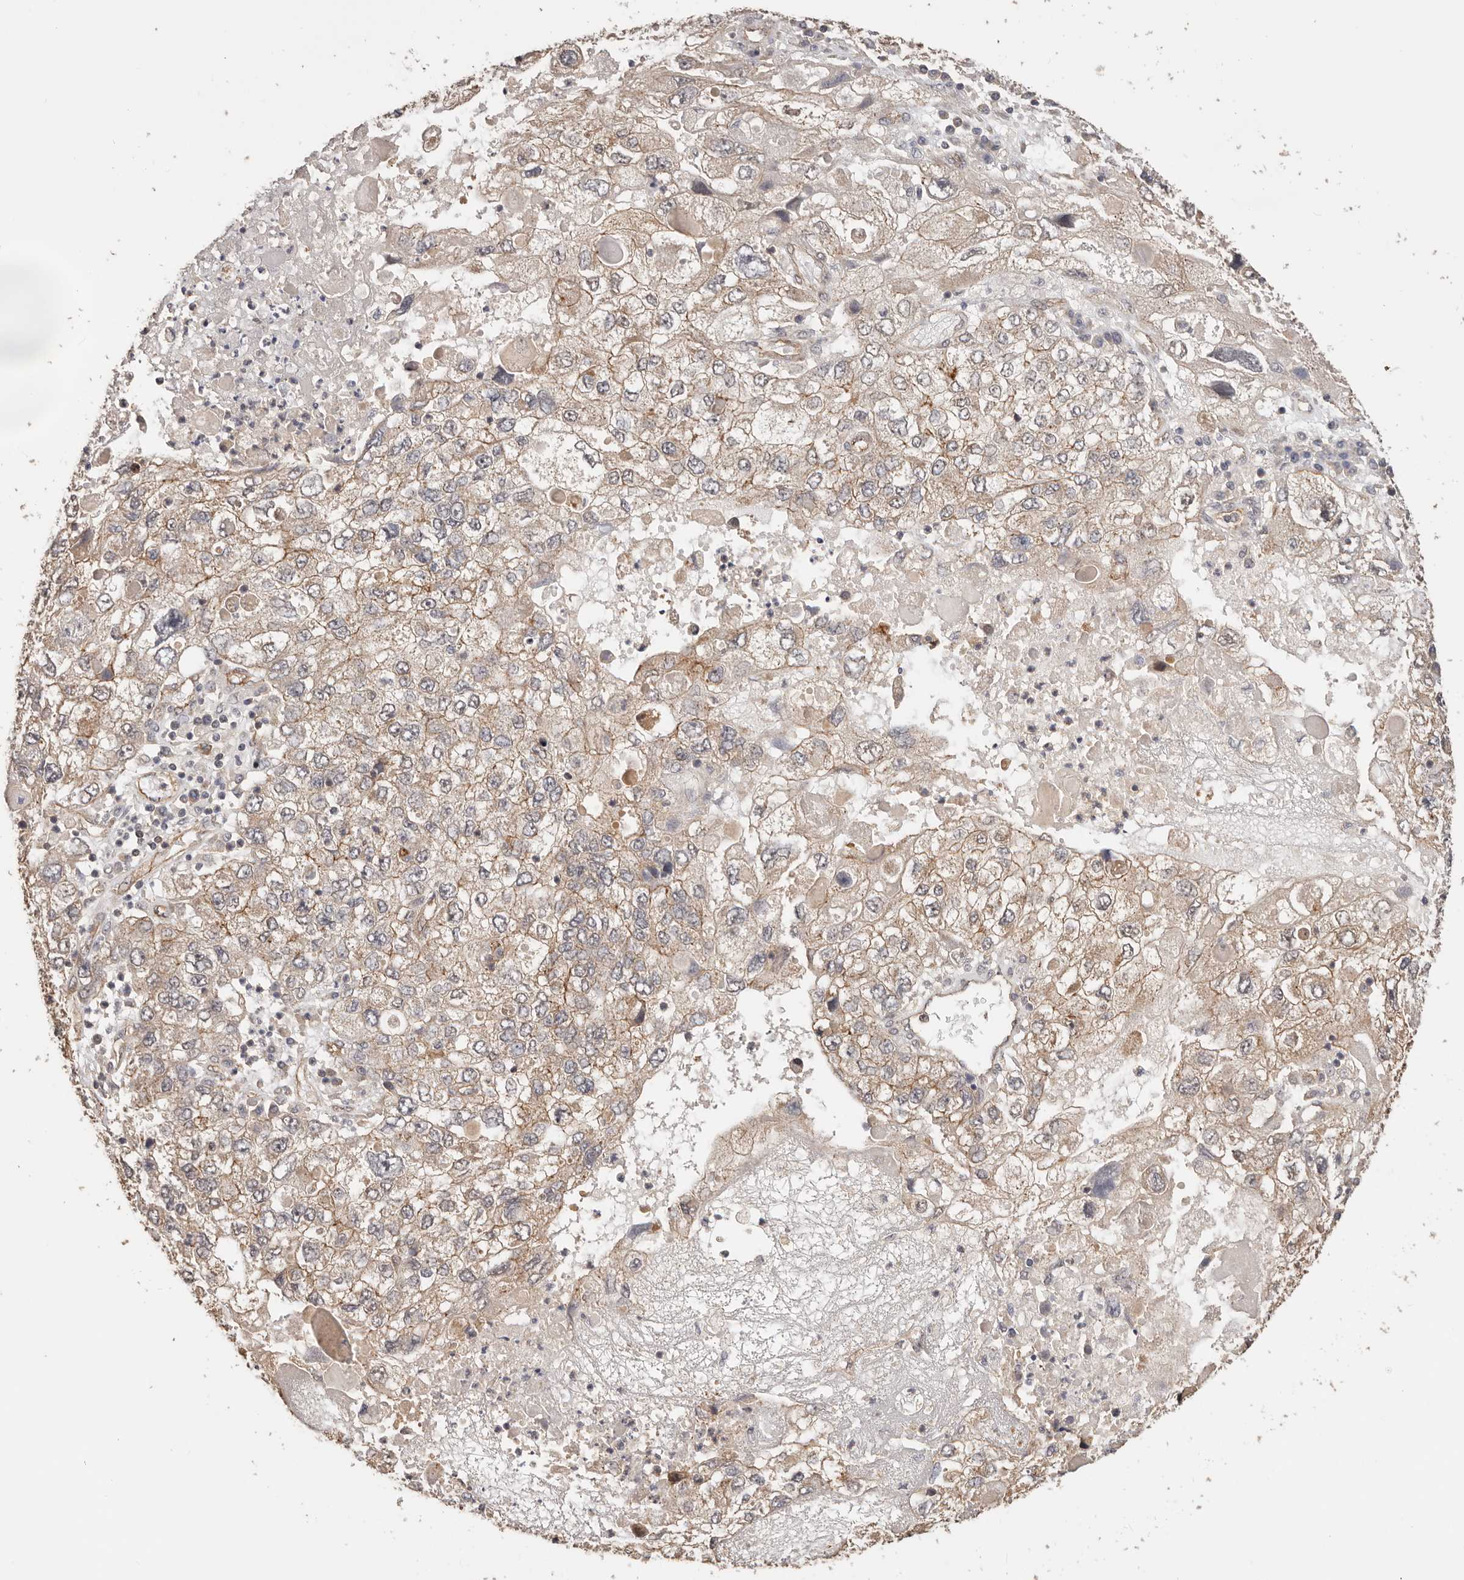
{"staining": {"intensity": "weak", "quantity": ">75%", "location": "cytoplasmic/membranous"}, "tissue": "endometrial cancer", "cell_type": "Tumor cells", "image_type": "cancer", "snomed": [{"axis": "morphology", "description": "Adenocarcinoma, NOS"}, {"axis": "topography", "description": "Endometrium"}], "caption": "Endometrial adenocarcinoma stained with IHC reveals weak cytoplasmic/membranous positivity in approximately >75% of tumor cells.", "gene": "AFDN", "patient": {"sex": "female", "age": 49}}